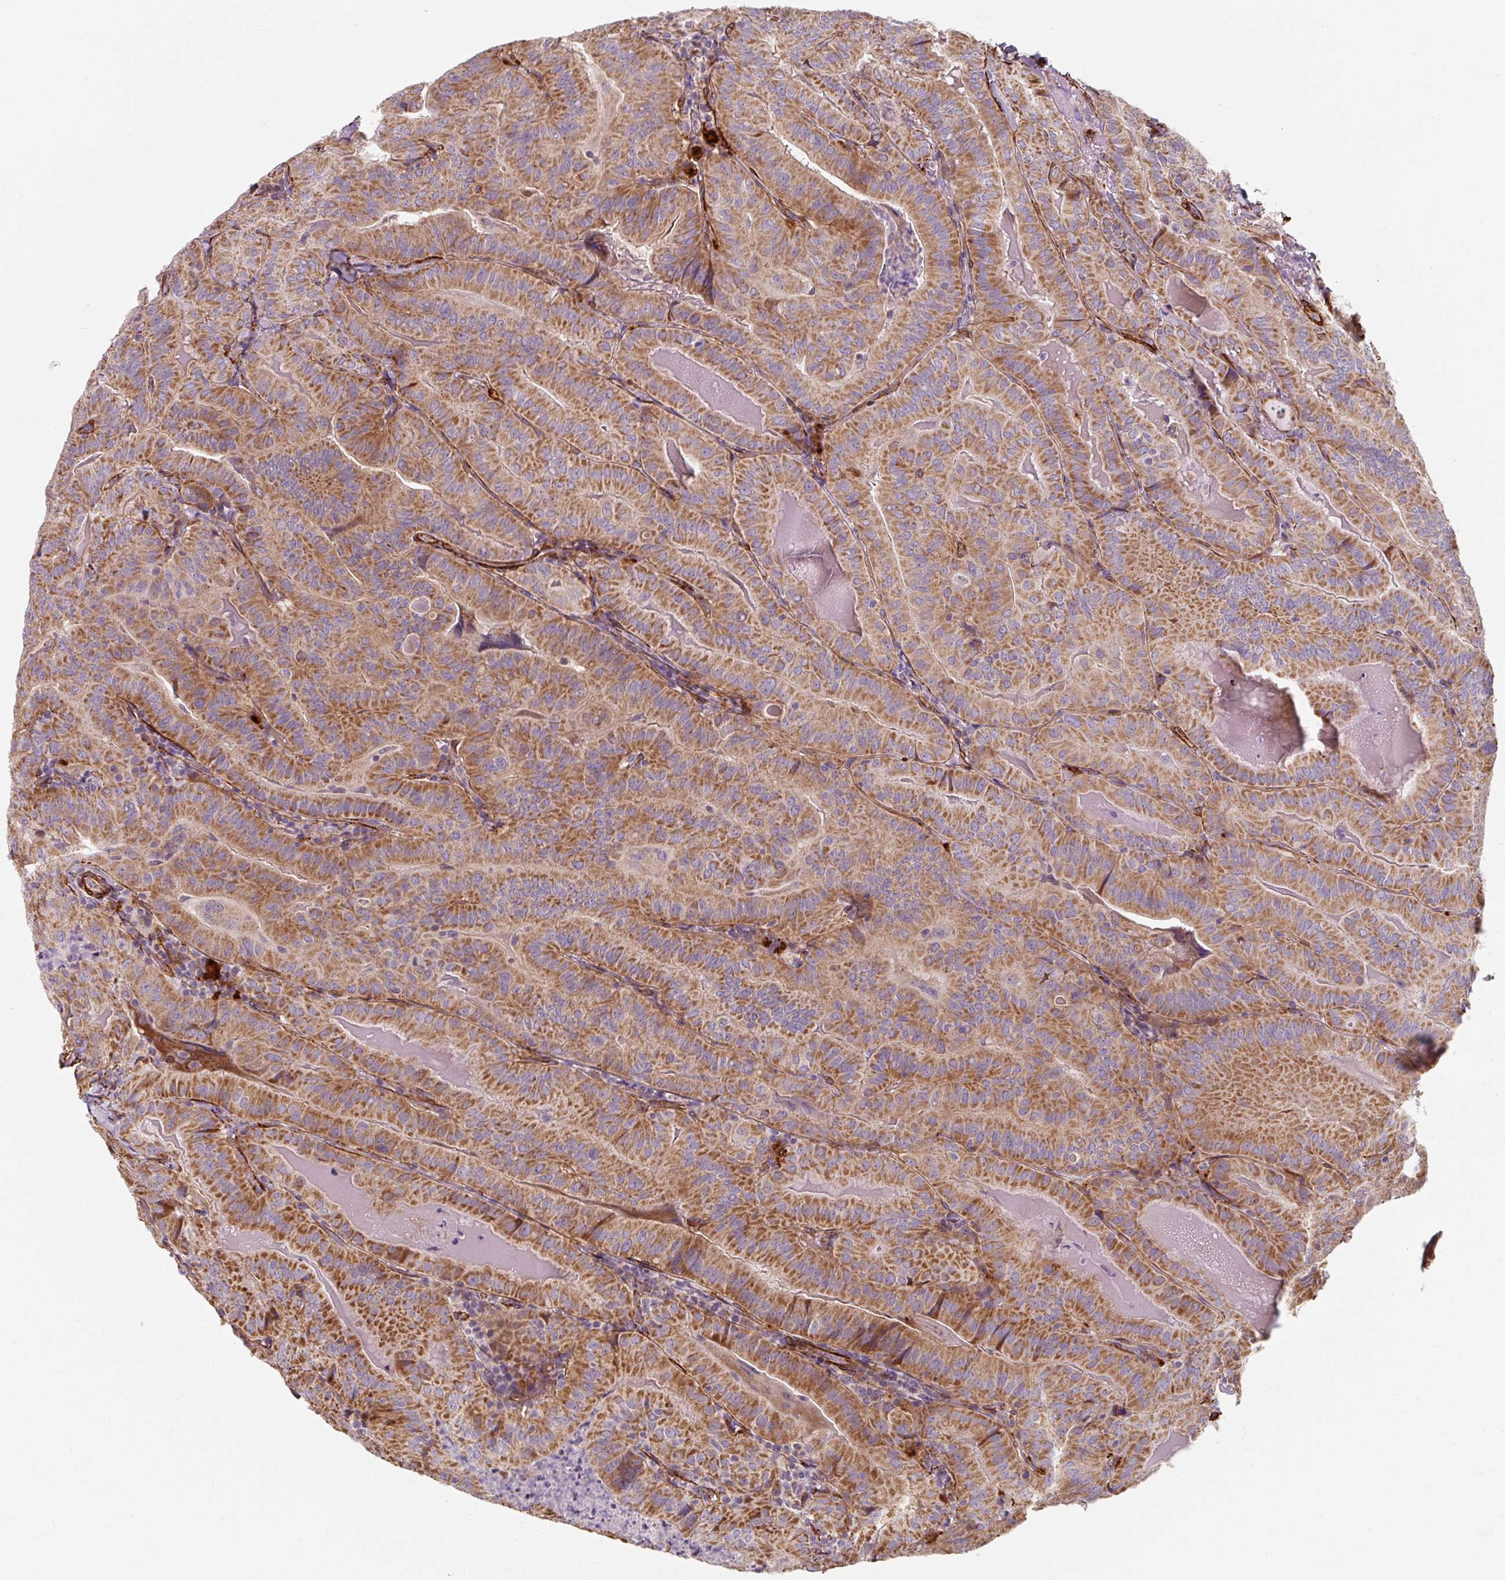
{"staining": {"intensity": "moderate", "quantity": ">75%", "location": "cytoplasmic/membranous"}, "tissue": "thyroid cancer", "cell_type": "Tumor cells", "image_type": "cancer", "snomed": [{"axis": "morphology", "description": "Papillary adenocarcinoma, NOS"}, {"axis": "topography", "description": "Thyroid gland"}], "caption": "An IHC photomicrograph of tumor tissue is shown. Protein staining in brown shows moderate cytoplasmic/membranous positivity in thyroid papillary adenocarcinoma within tumor cells.", "gene": "MRPS5", "patient": {"sex": "female", "age": 68}}